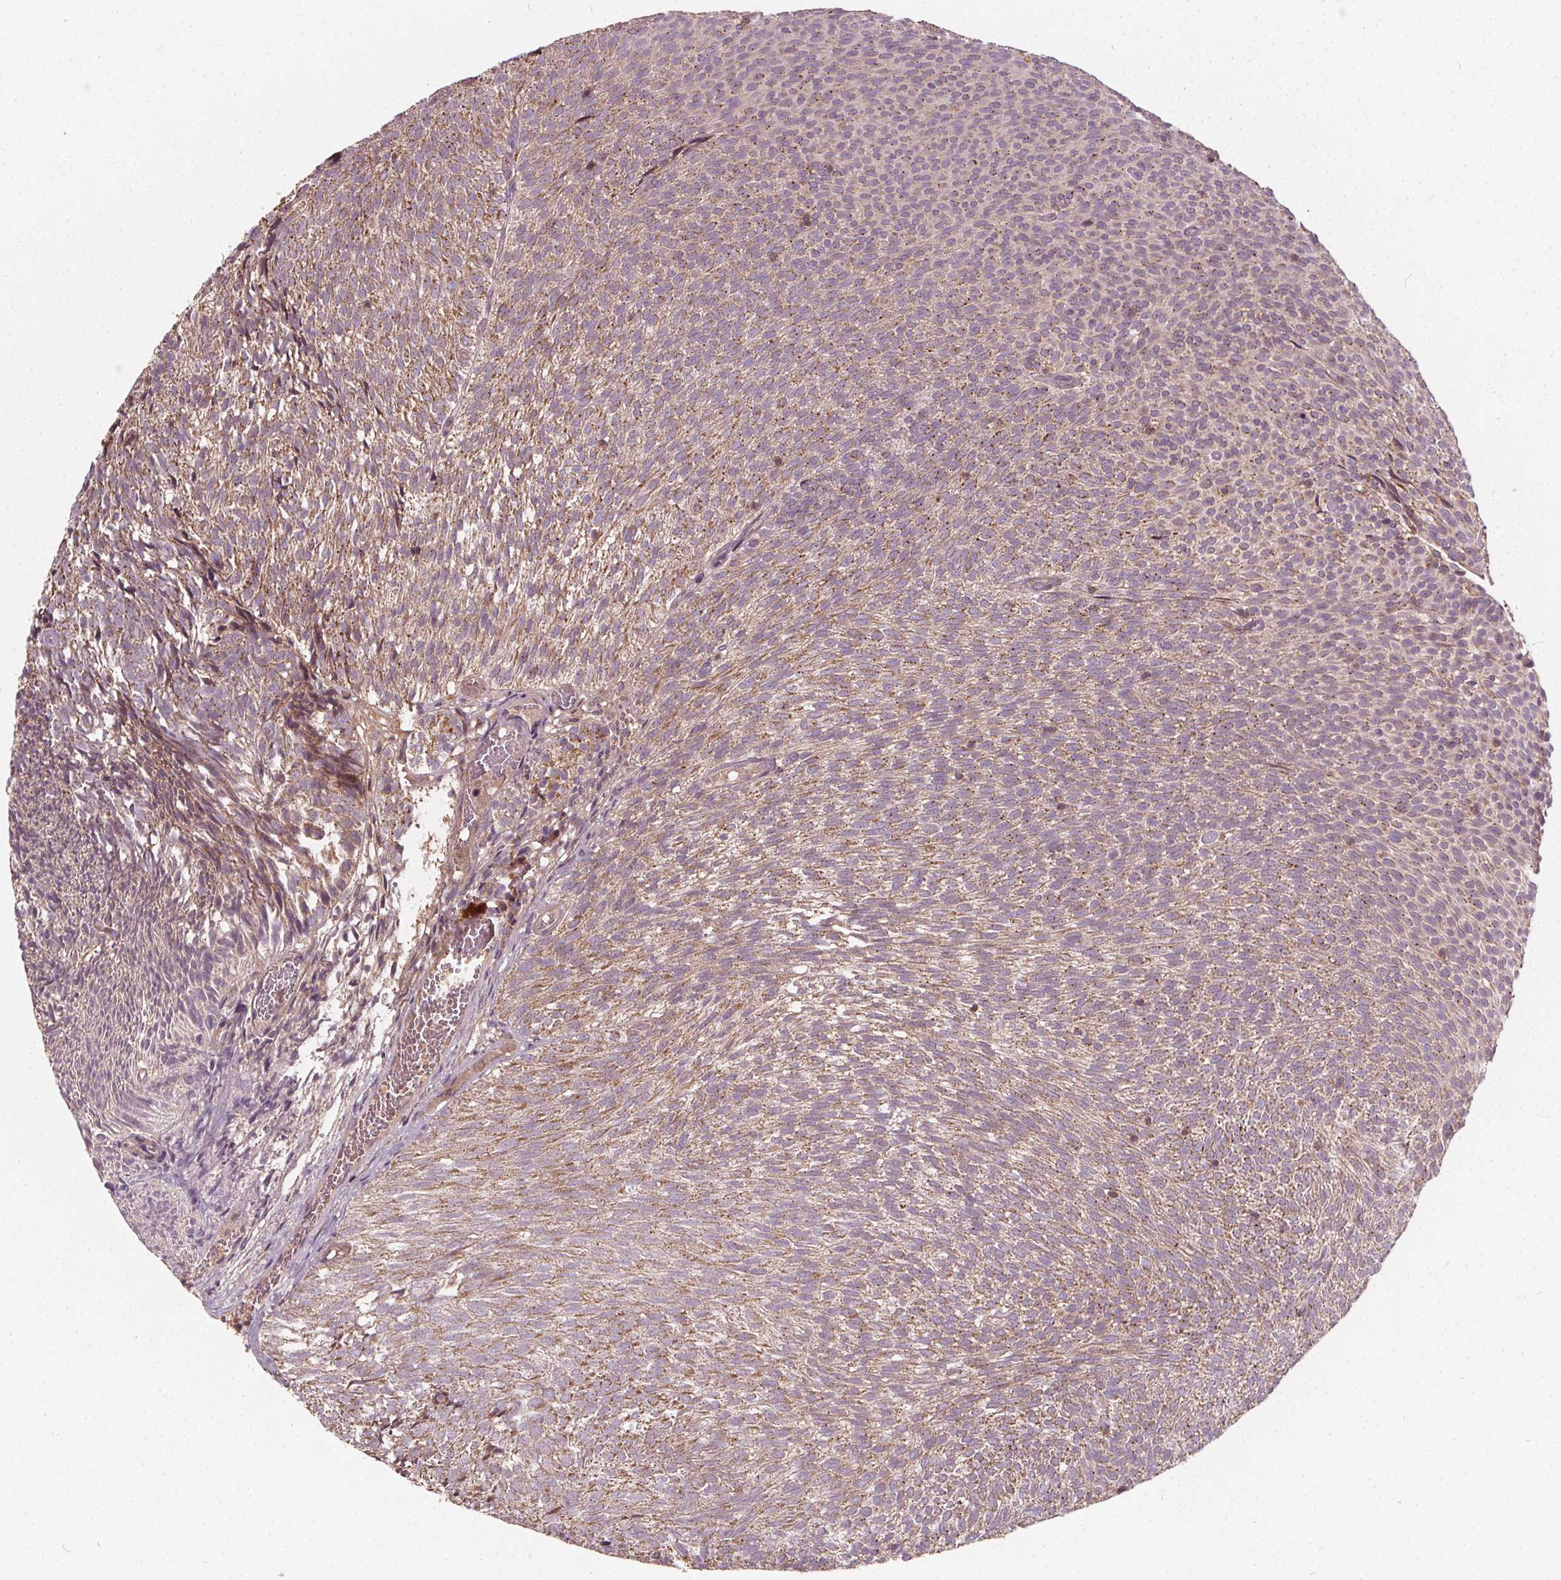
{"staining": {"intensity": "moderate", "quantity": "25%-75%", "location": "cytoplasmic/membranous"}, "tissue": "urothelial cancer", "cell_type": "Tumor cells", "image_type": "cancer", "snomed": [{"axis": "morphology", "description": "Urothelial carcinoma, Low grade"}, {"axis": "topography", "description": "Urinary bladder"}], "caption": "Urothelial cancer was stained to show a protein in brown. There is medium levels of moderate cytoplasmic/membranous positivity in approximately 25%-75% of tumor cells. (Stains: DAB in brown, nuclei in blue, Microscopy: brightfield microscopy at high magnification).", "gene": "ORAI2", "patient": {"sex": "male", "age": 77}}